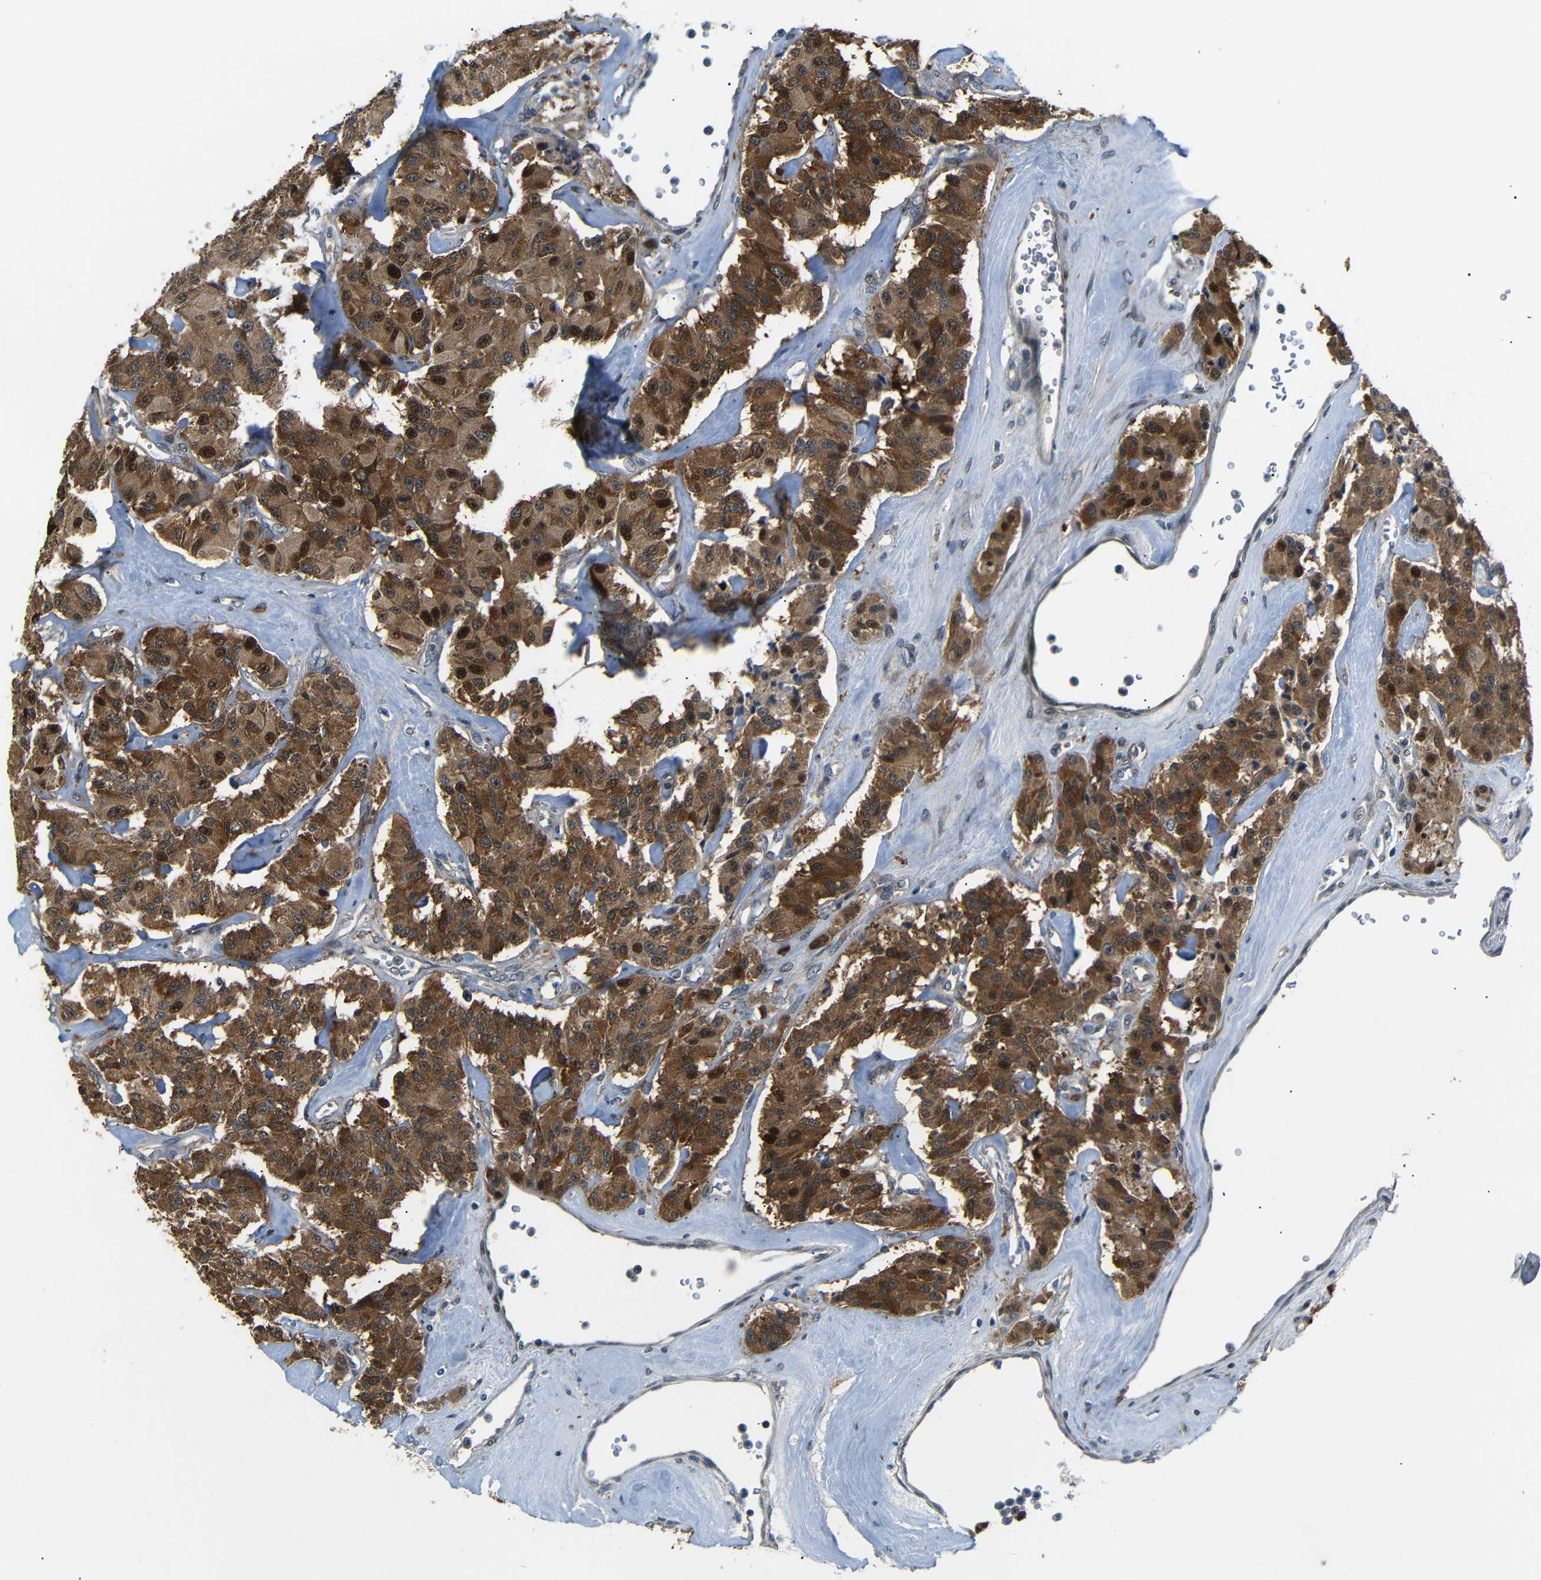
{"staining": {"intensity": "strong", "quantity": ">75%", "location": "cytoplasmic/membranous,nuclear"}, "tissue": "carcinoid", "cell_type": "Tumor cells", "image_type": "cancer", "snomed": [{"axis": "morphology", "description": "Carcinoid, malignant, NOS"}, {"axis": "topography", "description": "Pancreas"}], "caption": "Carcinoid was stained to show a protein in brown. There is high levels of strong cytoplasmic/membranous and nuclear staining in approximately >75% of tumor cells.", "gene": "SYDE1", "patient": {"sex": "male", "age": 41}}